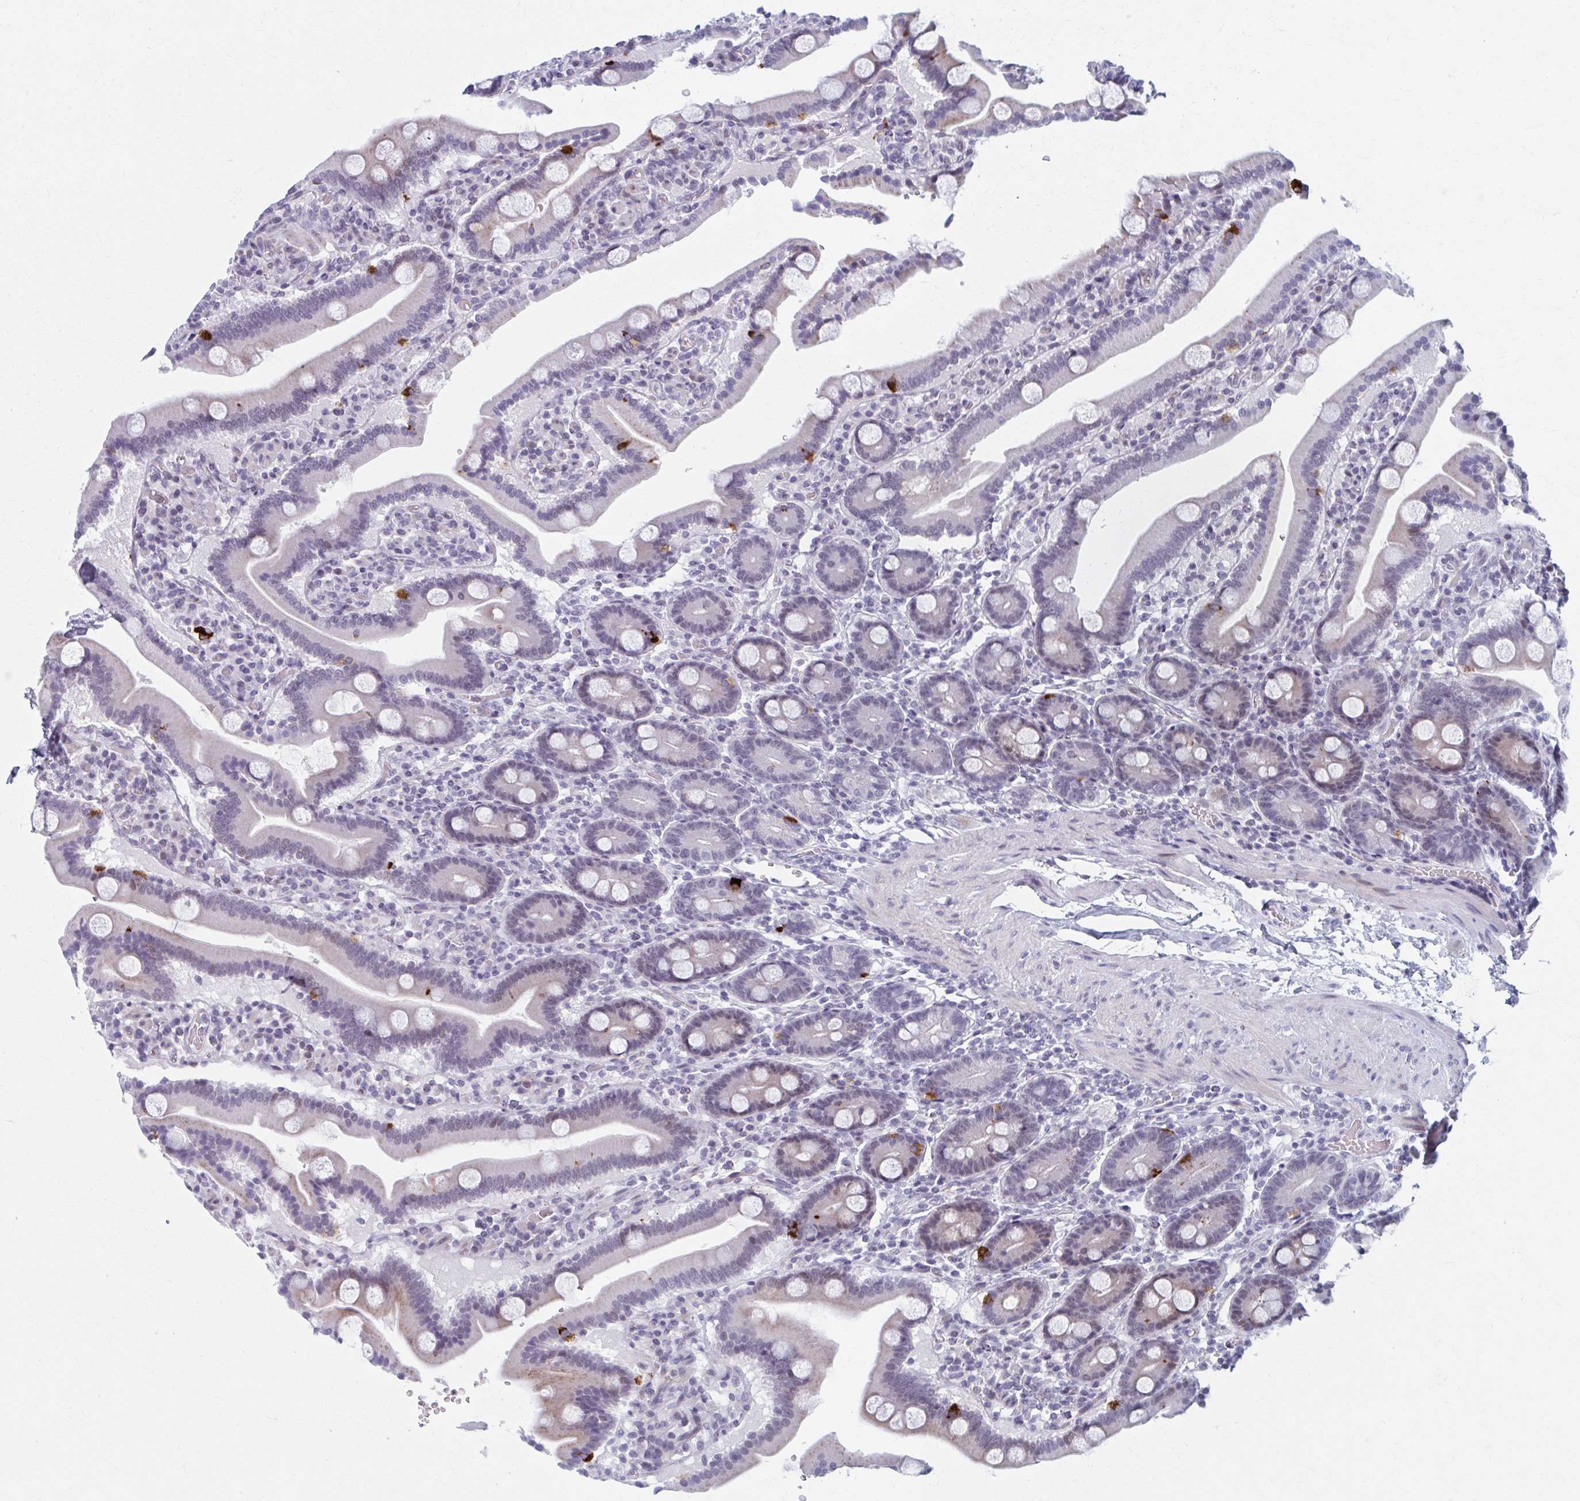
{"staining": {"intensity": "strong", "quantity": "<25%", "location": "cytoplasmic/membranous"}, "tissue": "duodenum", "cell_type": "Glandular cells", "image_type": "normal", "snomed": [{"axis": "morphology", "description": "Normal tissue, NOS"}, {"axis": "topography", "description": "Duodenum"}], "caption": "About <25% of glandular cells in normal human duodenum exhibit strong cytoplasmic/membranous protein expression as visualized by brown immunohistochemical staining.", "gene": "ABHD16B", "patient": {"sex": "male", "age": 55}}